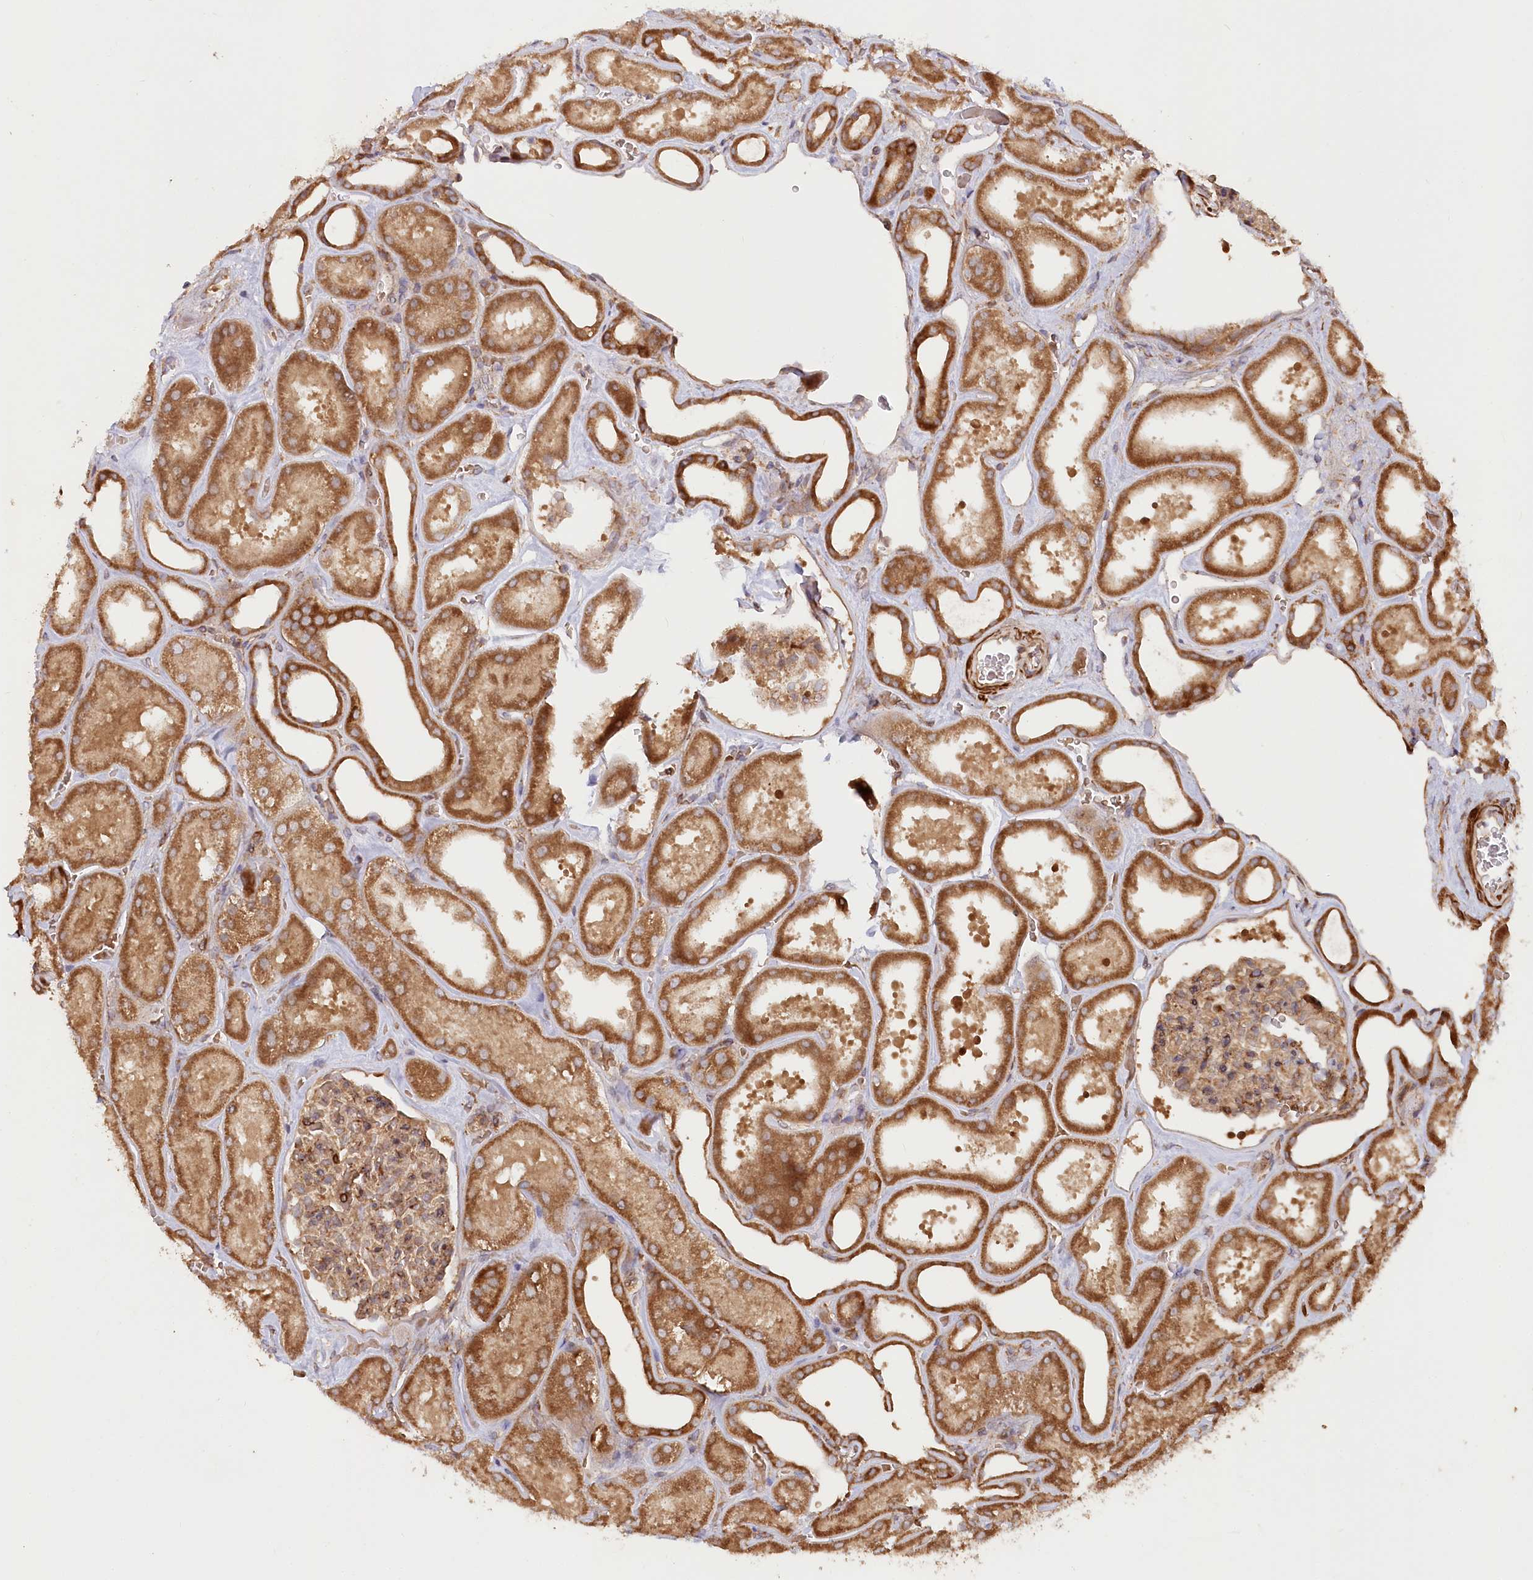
{"staining": {"intensity": "moderate", "quantity": "25%-75%", "location": "cytoplasmic/membranous"}, "tissue": "kidney", "cell_type": "Cells in glomeruli", "image_type": "normal", "snomed": [{"axis": "morphology", "description": "Normal tissue, NOS"}, {"axis": "morphology", "description": "Adenocarcinoma, NOS"}, {"axis": "topography", "description": "Kidney"}], "caption": "Protein expression analysis of unremarkable kidney displays moderate cytoplasmic/membranous positivity in about 25%-75% of cells in glomeruli. (Stains: DAB (3,3'-diaminobenzidine) in brown, nuclei in blue, Microscopy: brightfield microscopy at high magnification).", "gene": "PAIP2", "patient": {"sex": "female", "age": 68}}